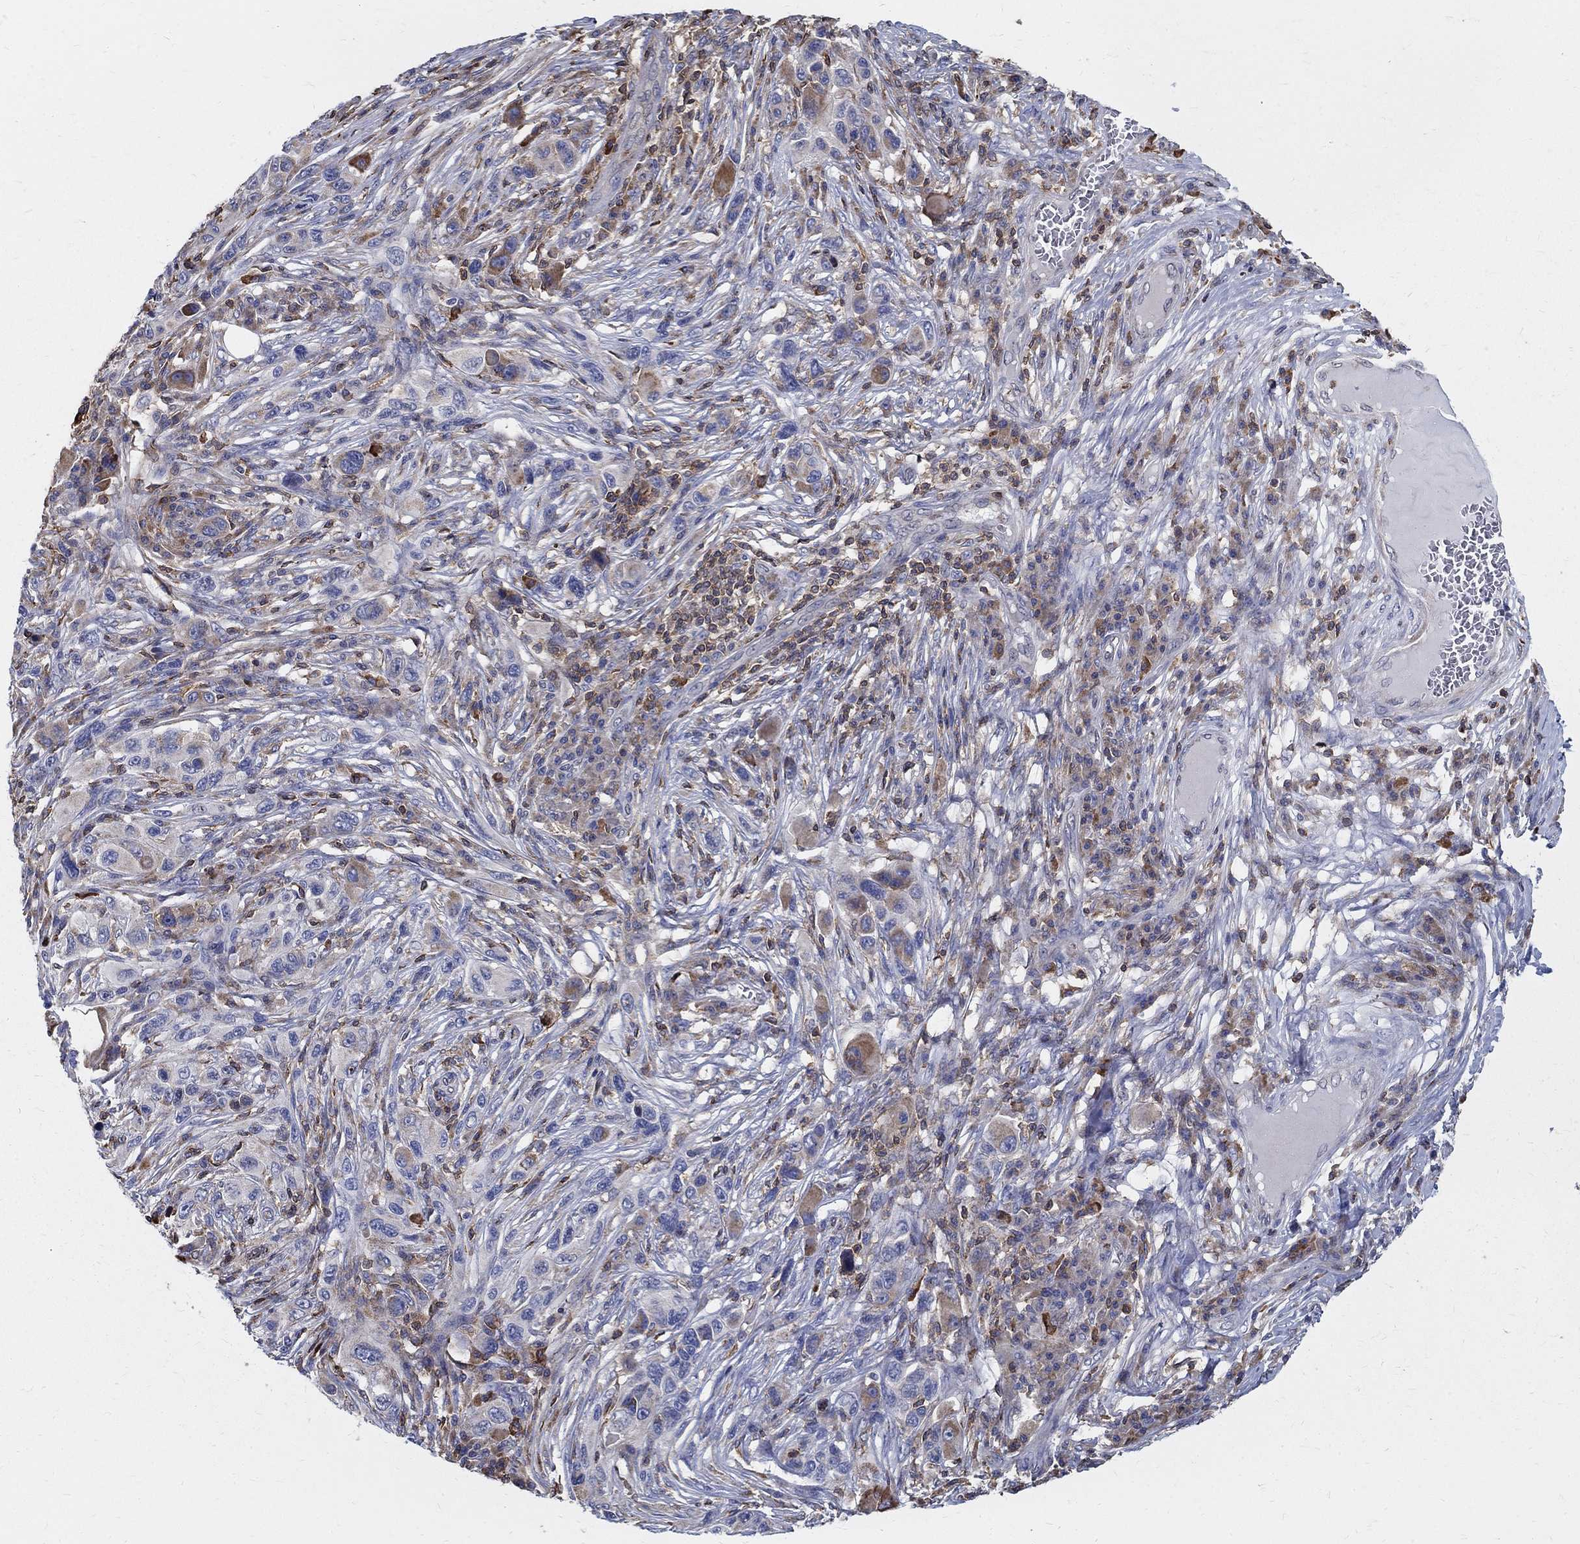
{"staining": {"intensity": "weak", "quantity": "25%-75%", "location": "cytoplasmic/membranous"}, "tissue": "melanoma", "cell_type": "Tumor cells", "image_type": "cancer", "snomed": [{"axis": "morphology", "description": "Malignant melanoma, NOS"}, {"axis": "topography", "description": "Skin"}], "caption": "Tumor cells exhibit low levels of weak cytoplasmic/membranous staining in approximately 25%-75% of cells in human malignant melanoma.", "gene": "AGAP2", "patient": {"sex": "male", "age": 53}}